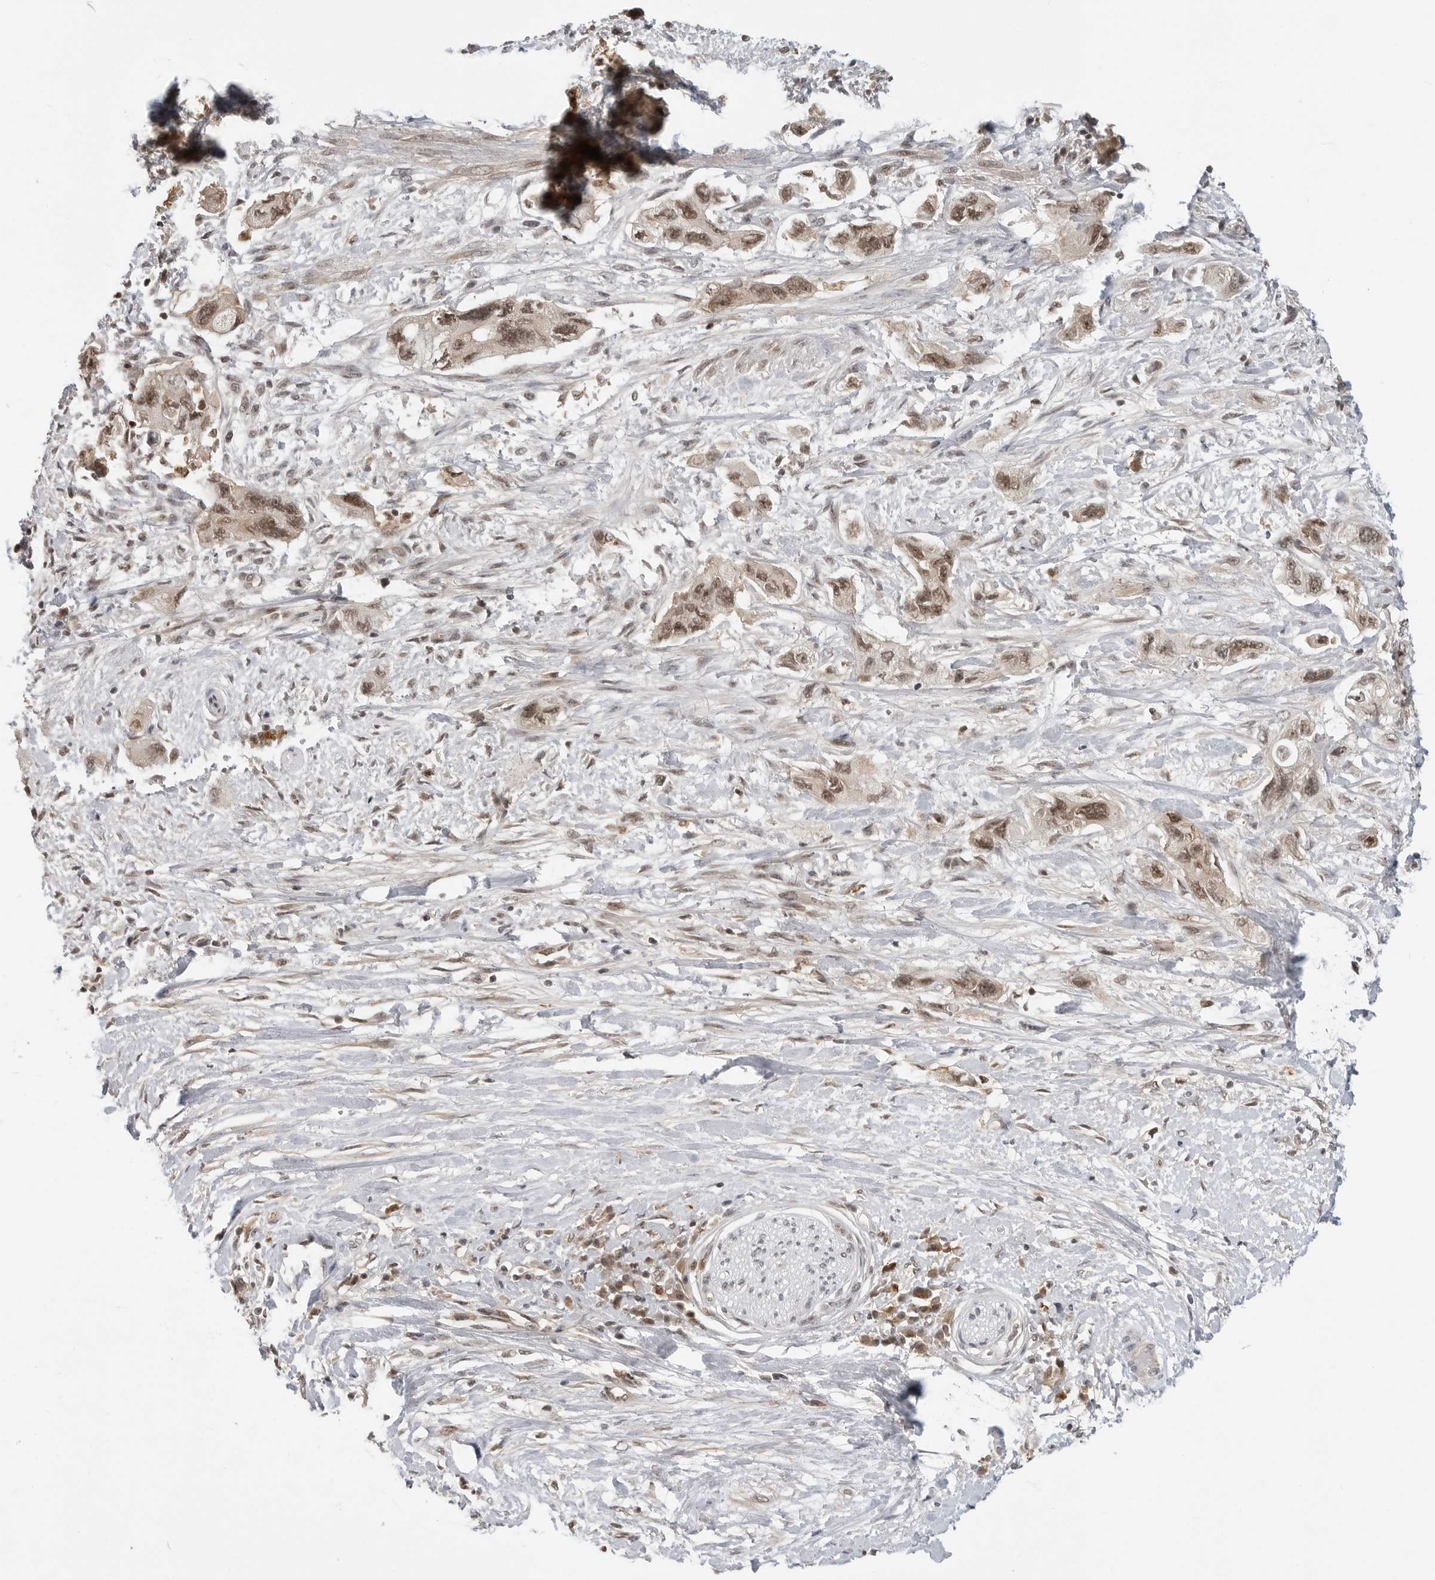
{"staining": {"intensity": "moderate", "quantity": ">75%", "location": "cytoplasmic/membranous,nuclear"}, "tissue": "pancreatic cancer", "cell_type": "Tumor cells", "image_type": "cancer", "snomed": [{"axis": "morphology", "description": "Adenocarcinoma, NOS"}, {"axis": "topography", "description": "Pancreas"}], "caption": "High-magnification brightfield microscopy of pancreatic cancer (adenocarcinoma) stained with DAB (brown) and counterstained with hematoxylin (blue). tumor cells exhibit moderate cytoplasmic/membranous and nuclear staining is seen in approximately>75% of cells.", "gene": "C8orf33", "patient": {"sex": "female", "age": 73}}